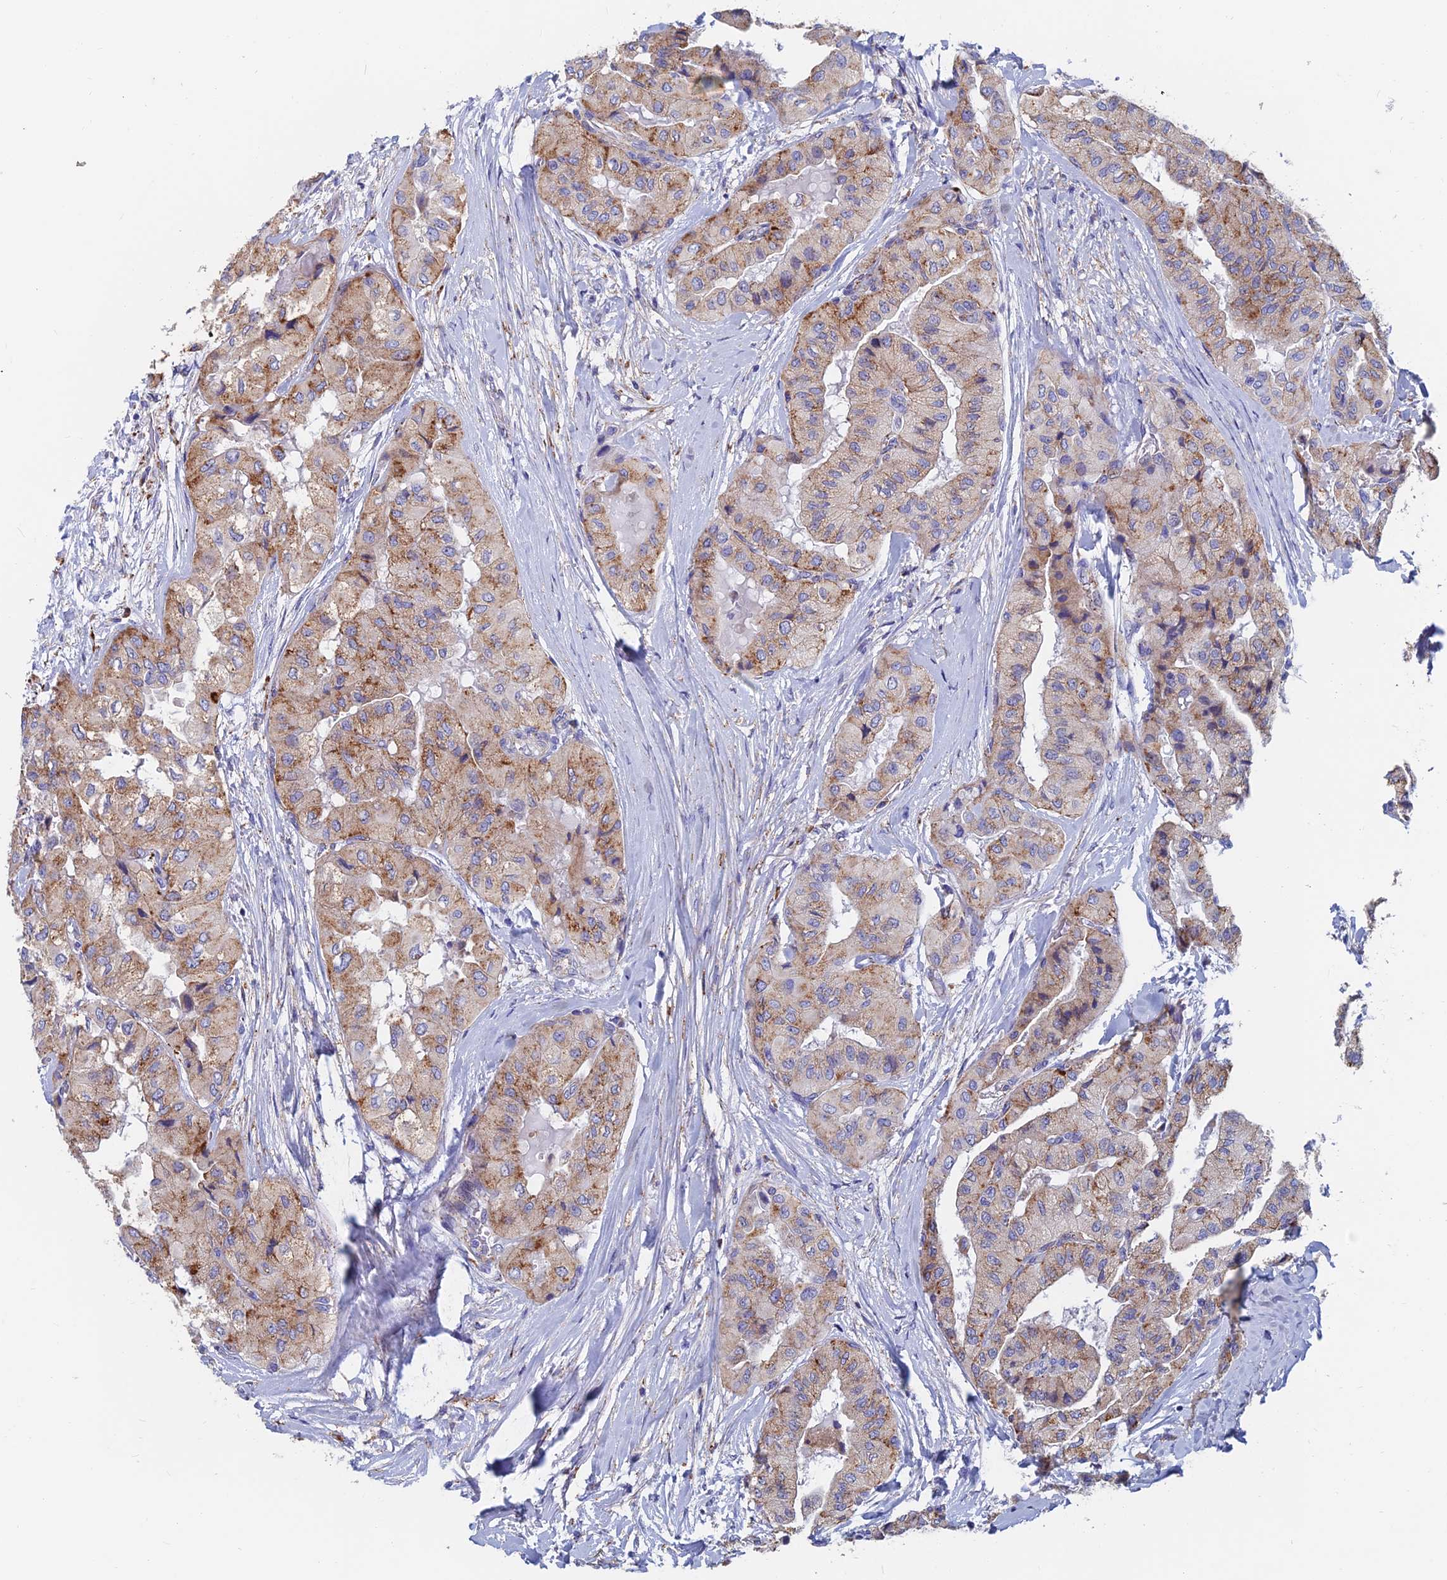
{"staining": {"intensity": "moderate", "quantity": ">75%", "location": "cytoplasmic/membranous"}, "tissue": "thyroid cancer", "cell_type": "Tumor cells", "image_type": "cancer", "snomed": [{"axis": "morphology", "description": "Papillary adenocarcinoma, NOS"}, {"axis": "topography", "description": "Thyroid gland"}], "caption": "Protein expression by immunohistochemistry (IHC) shows moderate cytoplasmic/membranous expression in about >75% of tumor cells in thyroid cancer. The staining was performed using DAB to visualize the protein expression in brown, while the nuclei were stained in blue with hematoxylin (Magnification: 20x).", "gene": "SPNS1", "patient": {"sex": "female", "age": 59}}